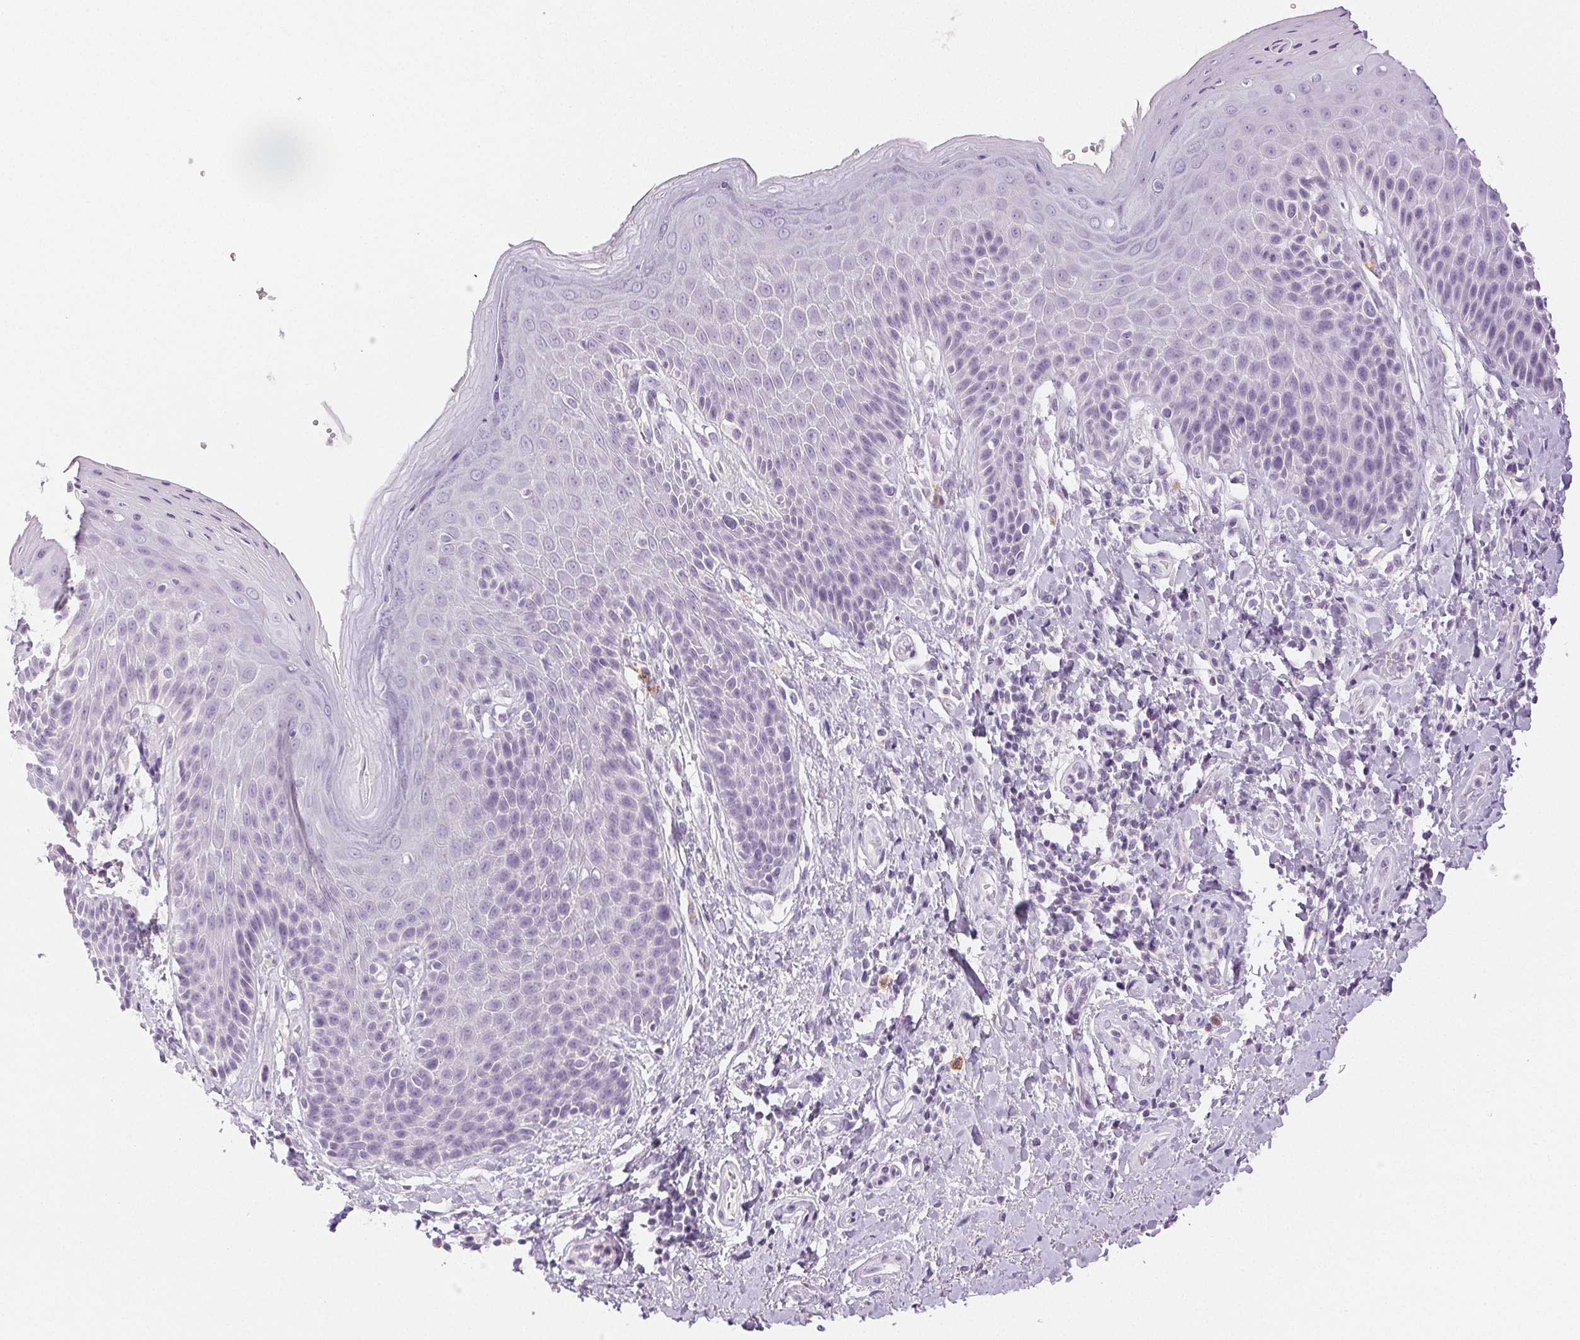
{"staining": {"intensity": "weak", "quantity": "<25%", "location": "cytoplasmic/membranous"}, "tissue": "skin", "cell_type": "Epidermal cells", "image_type": "normal", "snomed": [{"axis": "morphology", "description": "Normal tissue, NOS"}, {"axis": "topography", "description": "Anal"}, {"axis": "topography", "description": "Peripheral nerve tissue"}], "caption": "This is an IHC image of normal skin. There is no expression in epidermal cells.", "gene": "SLC5A2", "patient": {"sex": "male", "age": 51}}